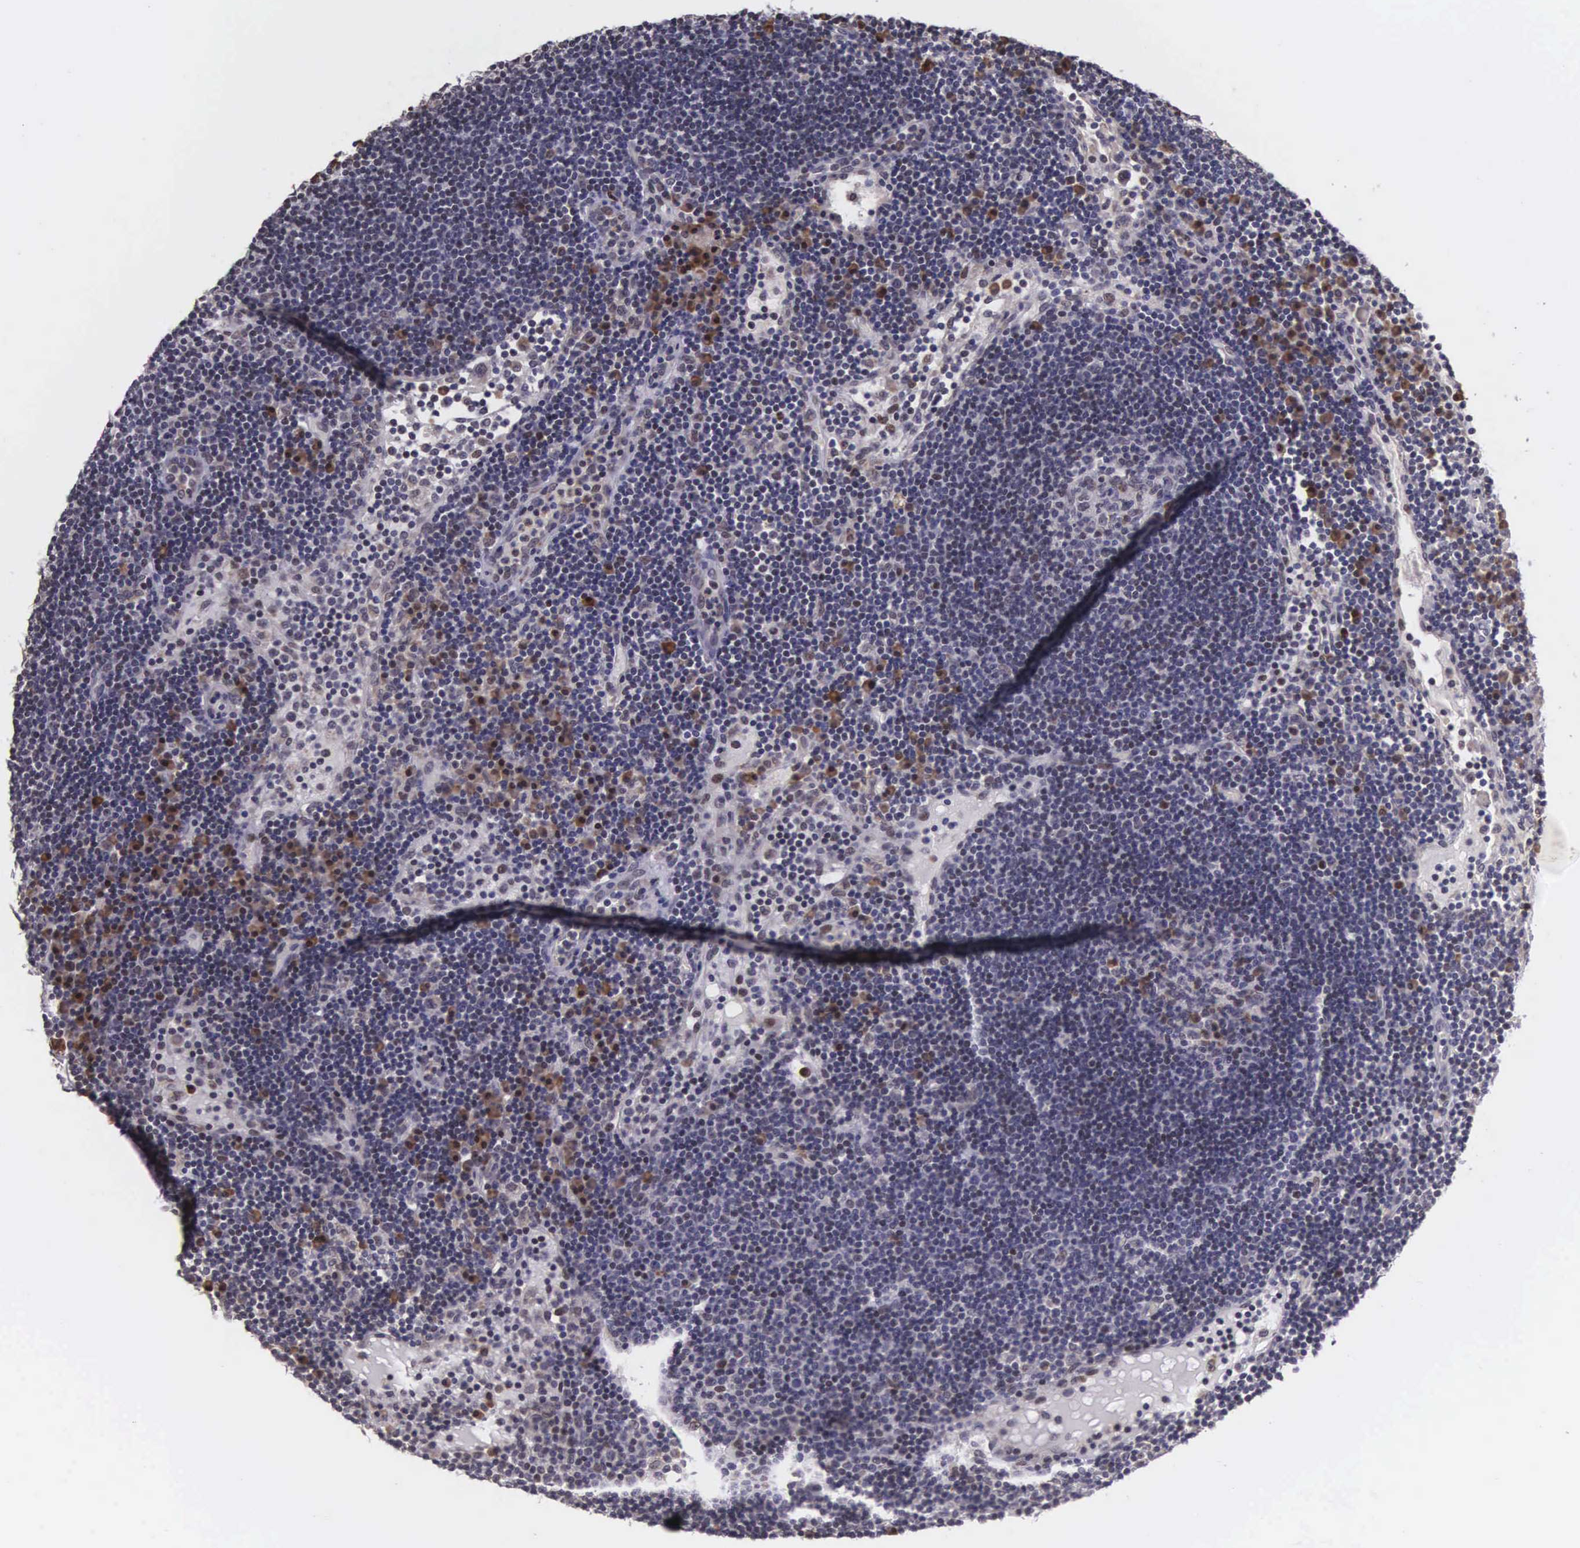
{"staining": {"intensity": "negative", "quantity": "none", "location": "none"}, "tissue": "lymph node", "cell_type": "Germinal center cells", "image_type": "normal", "snomed": [{"axis": "morphology", "description": "Normal tissue, NOS"}, {"axis": "topography", "description": "Lymph node"}], "caption": "Lymph node was stained to show a protein in brown. There is no significant staining in germinal center cells. (Brightfield microscopy of DAB immunohistochemistry at high magnification).", "gene": "SLC25A21", "patient": {"sex": "male", "age": 54}}